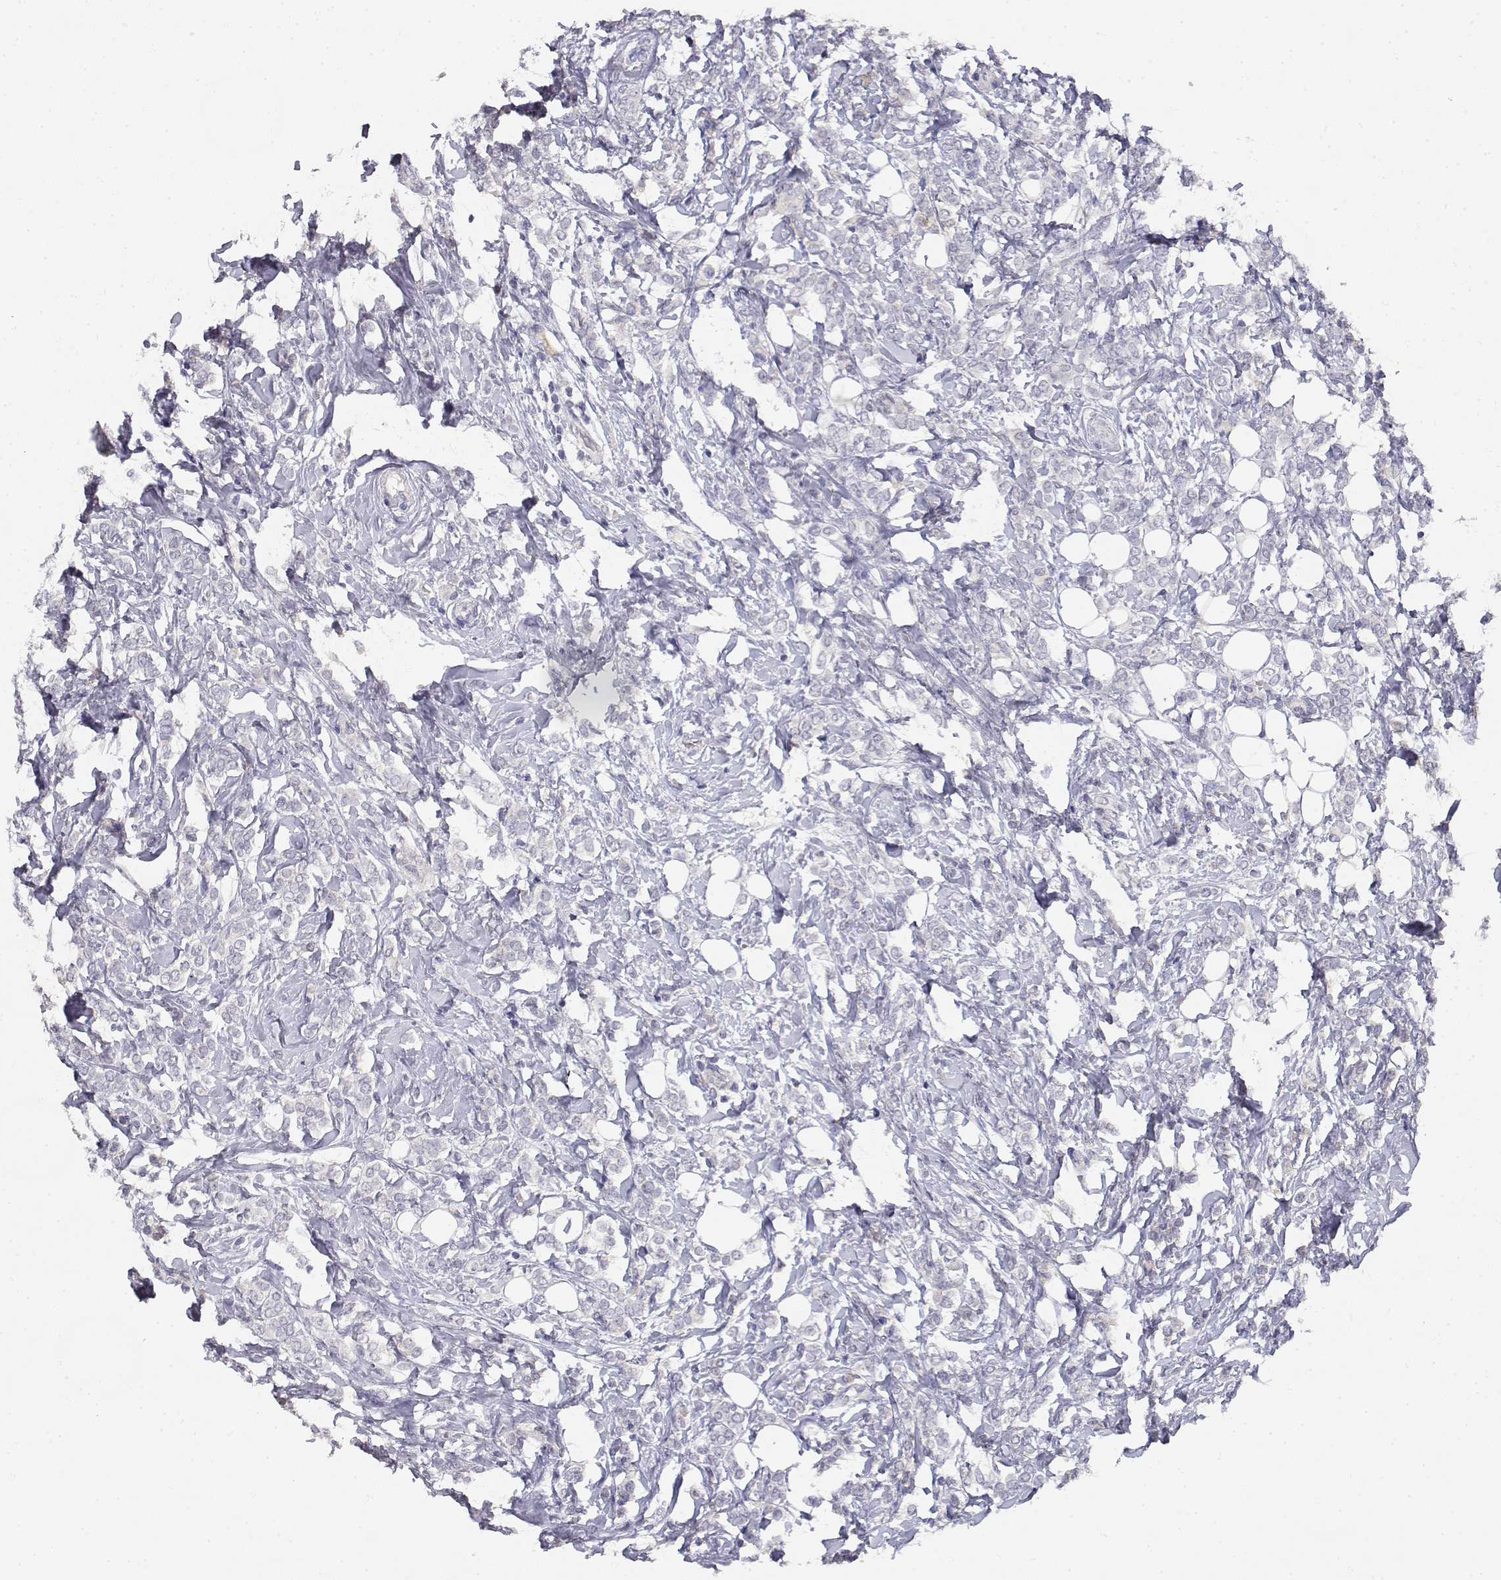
{"staining": {"intensity": "negative", "quantity": "none", "location": "none"}, "tissue": "breast cancer", "cell_type": "Tumor cells", "image_type": "cancer", "snomed": [{"axis": "morphology", "description": "Lobular carcinoma"}, {"axis": "topography", "description": "Breast"}], "caption": "Immunohistochemistry micrograph of human breast cancer (lobular carcinoma) stained for a protein (brown), which exhibits no positivity in tumor cells.", "gene": "ADA", "patient": {"sex": "female", "age": 49}}